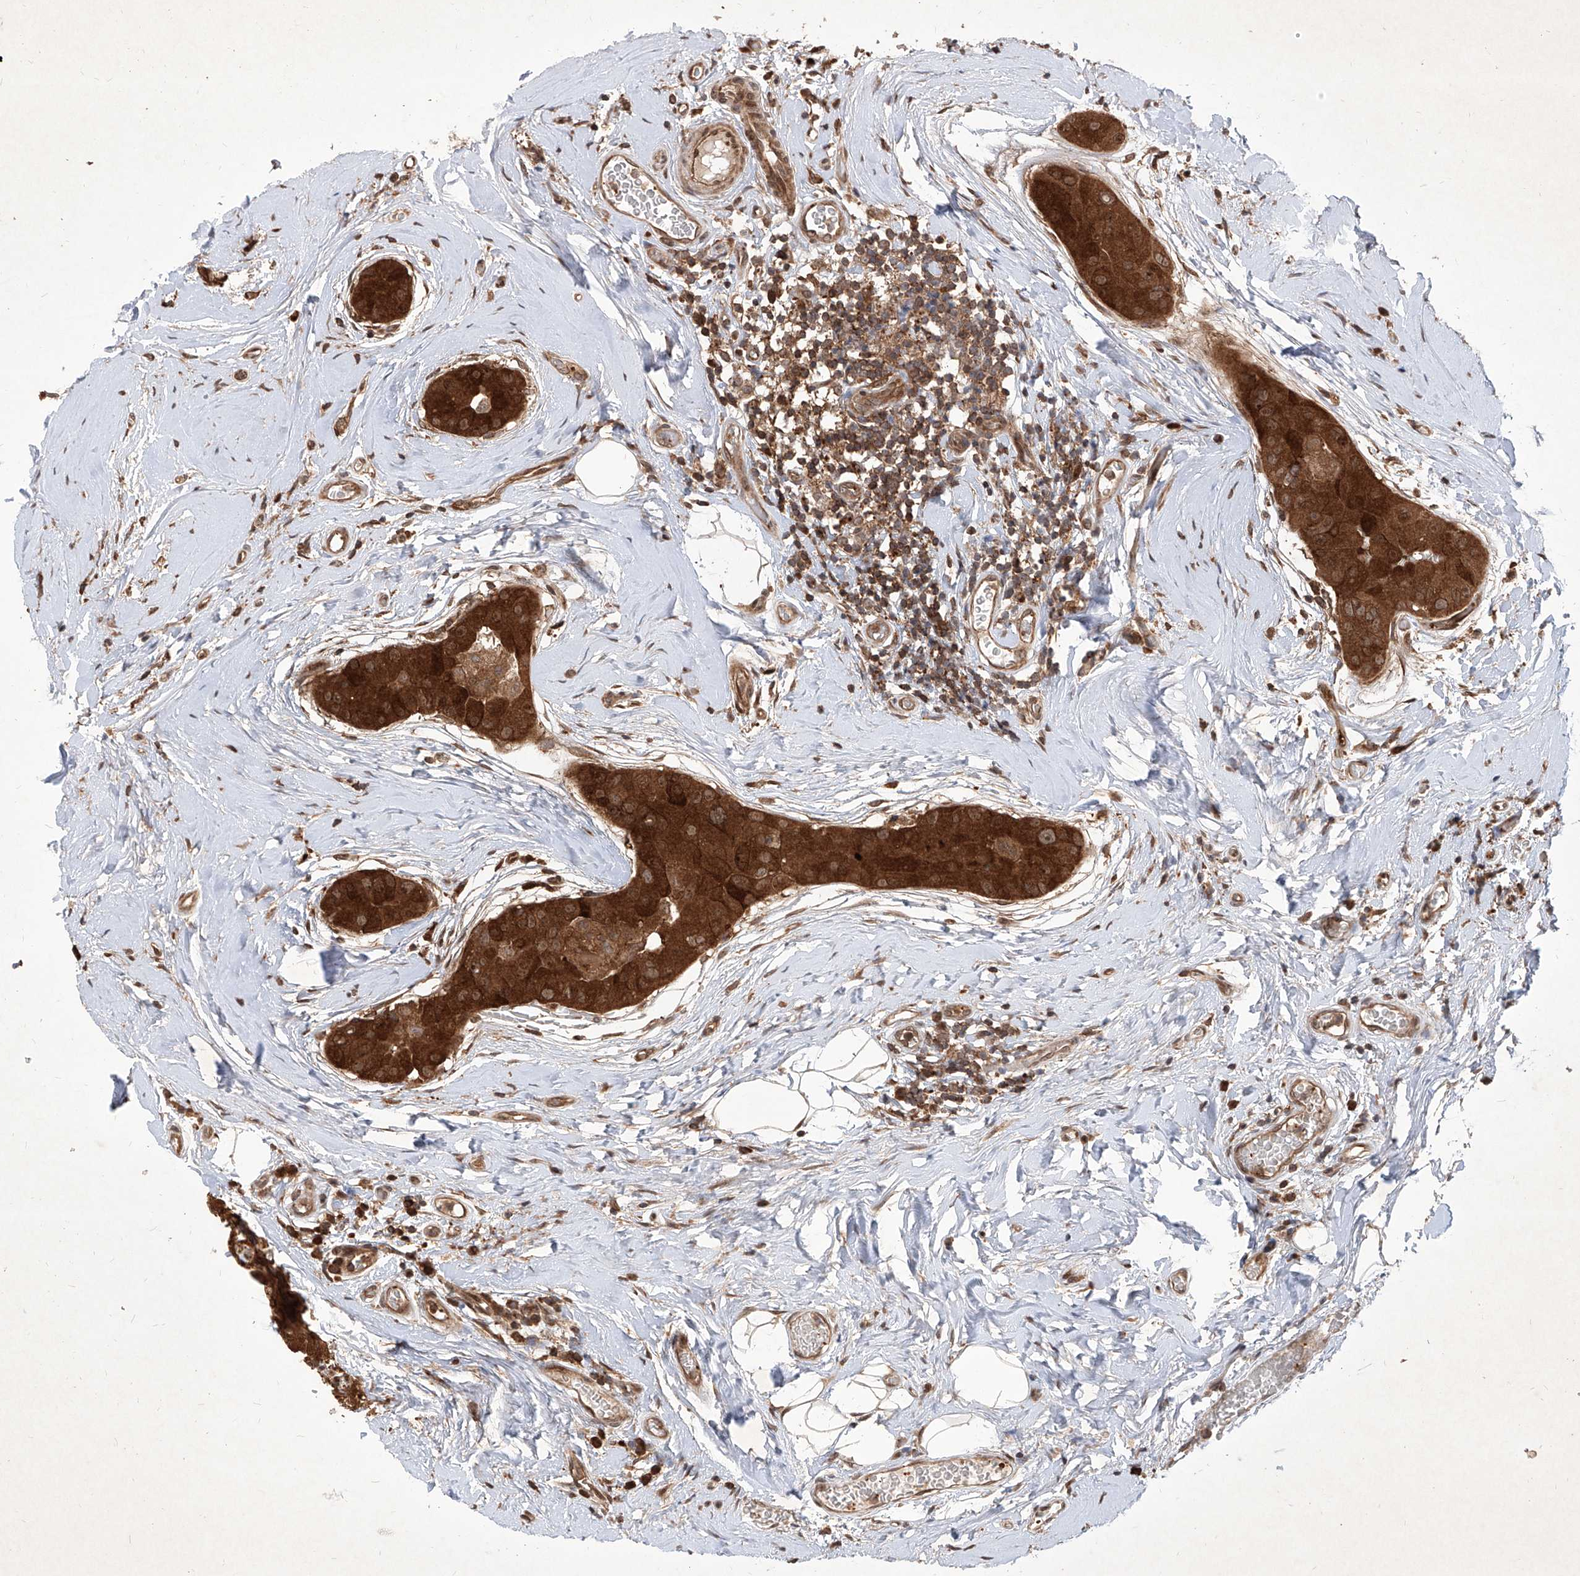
{"staining": {"intensity": "strong", "quantity": ">75%", "location": "cytoplasmic/membranous,nuclear"}, "tissue": "thyroid cancer", "cell_type": "Tumor cells", "image_type": "cancer", "snomed": [{"axis": "morphology", "description": "Papillary adenocarcinoma, NOS"}, {"axis": "topography", "description": "Thyroid gland"}], "caption": "Tumor cells demonstrate high levels of strong cytoplasmic/membranous and nuclear positivity in about >75% of cells in thyroid papillary adenocarcinoma.", "gene": "MAGED2", "patient": {"sex": "male", "age": 33}}